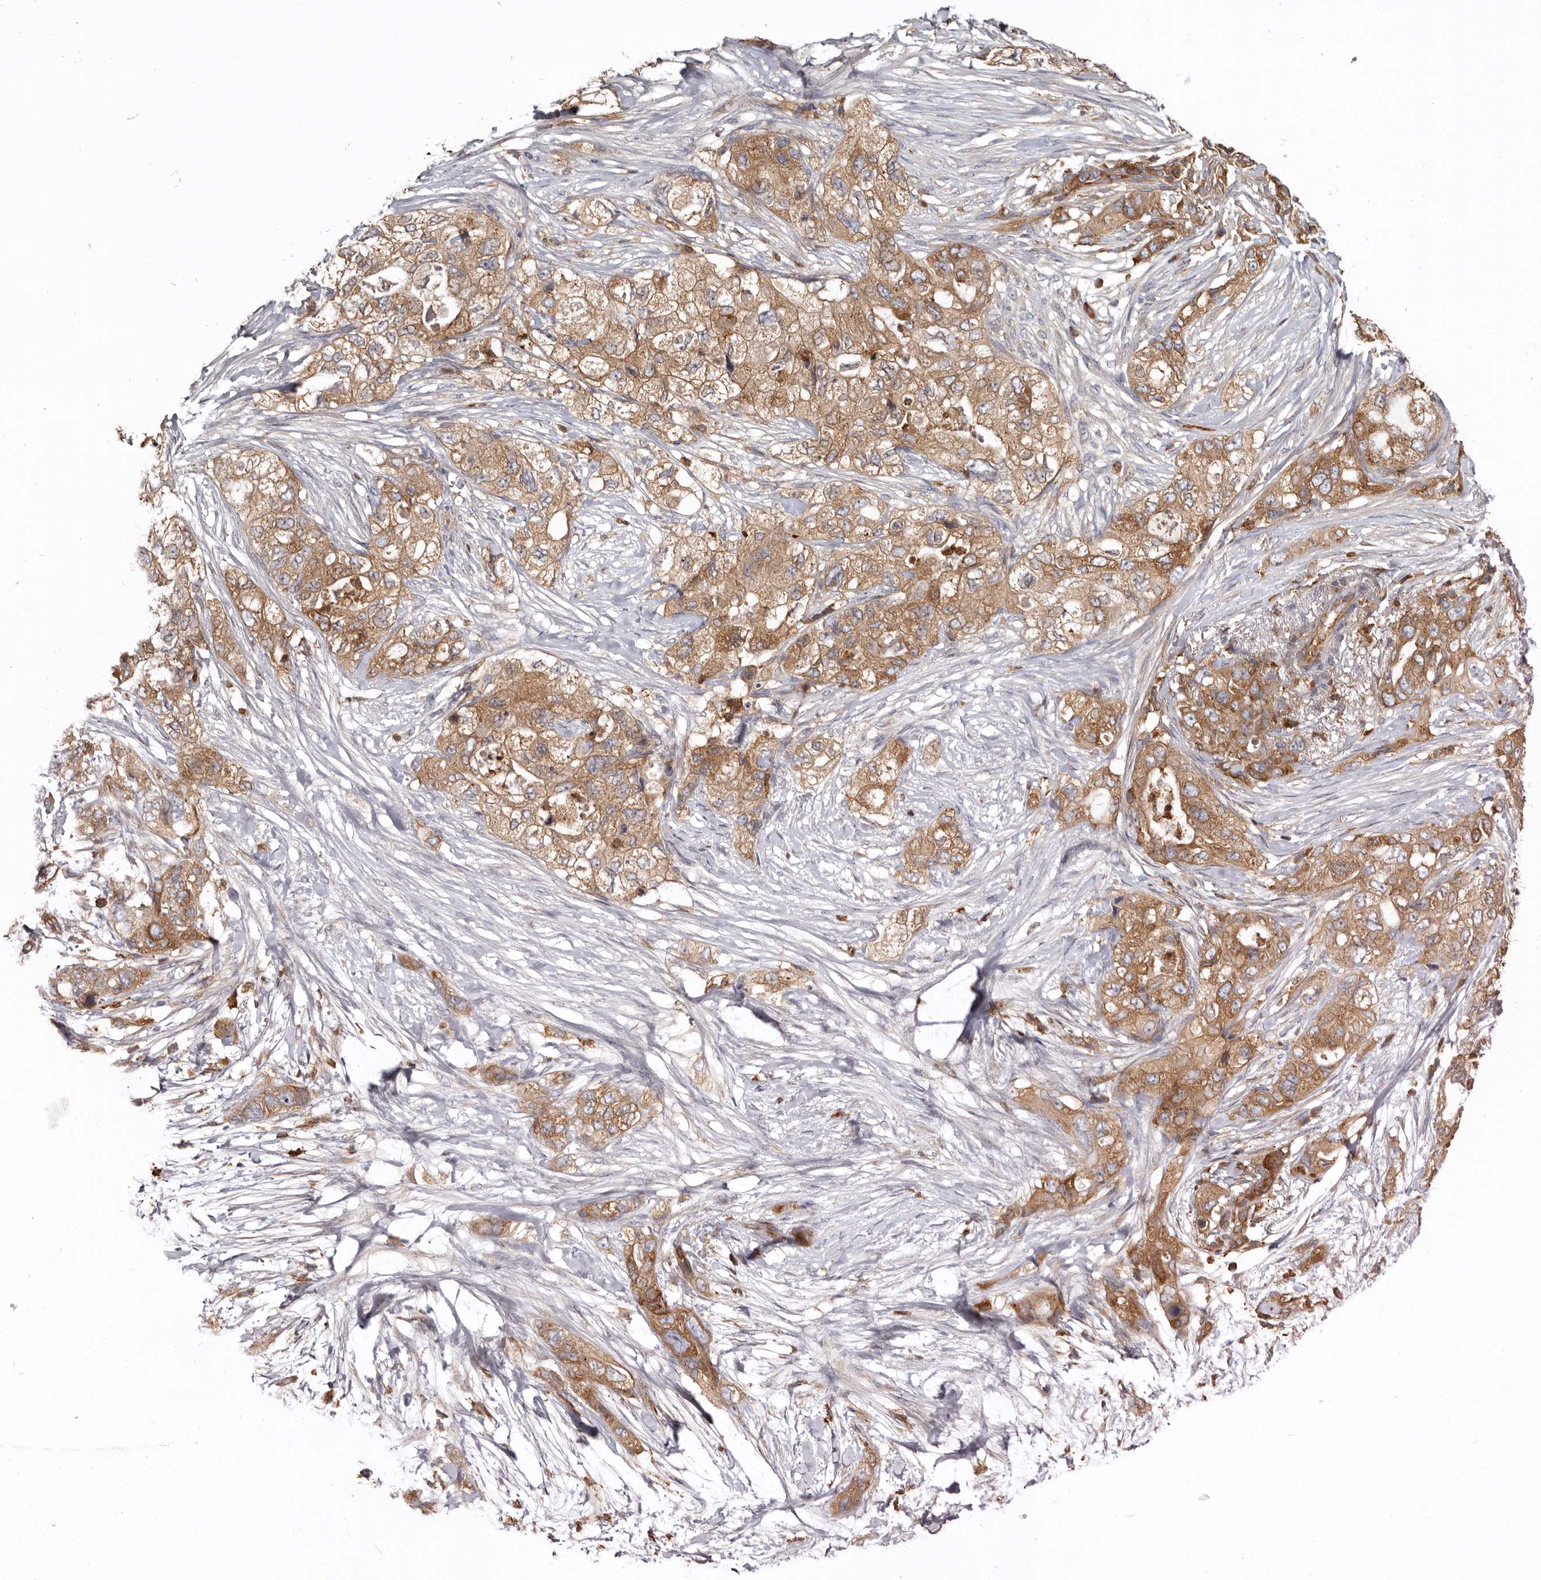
{"staining": {"intensity": "moderate", "quantity": ">75%", "location": "cytoplasmic/membranous"}, "tissue": "pancreatic cancer", "cell_type": "Tumor cells", "image_type": "cancer", "snomed": [{"axis": "morphology", "description": "Adenocarcinoma, NOS"}, {"axis": "topography", "description": "Pancreas"}], "caption": "This image demonstrates IHC staining of human pancreatic cancer, with medium moderate cytoplasmic/membranous staining in about >75% of tumor cells.", "gene": "CBL", "patient": {"sex": "female", "age": 73}}